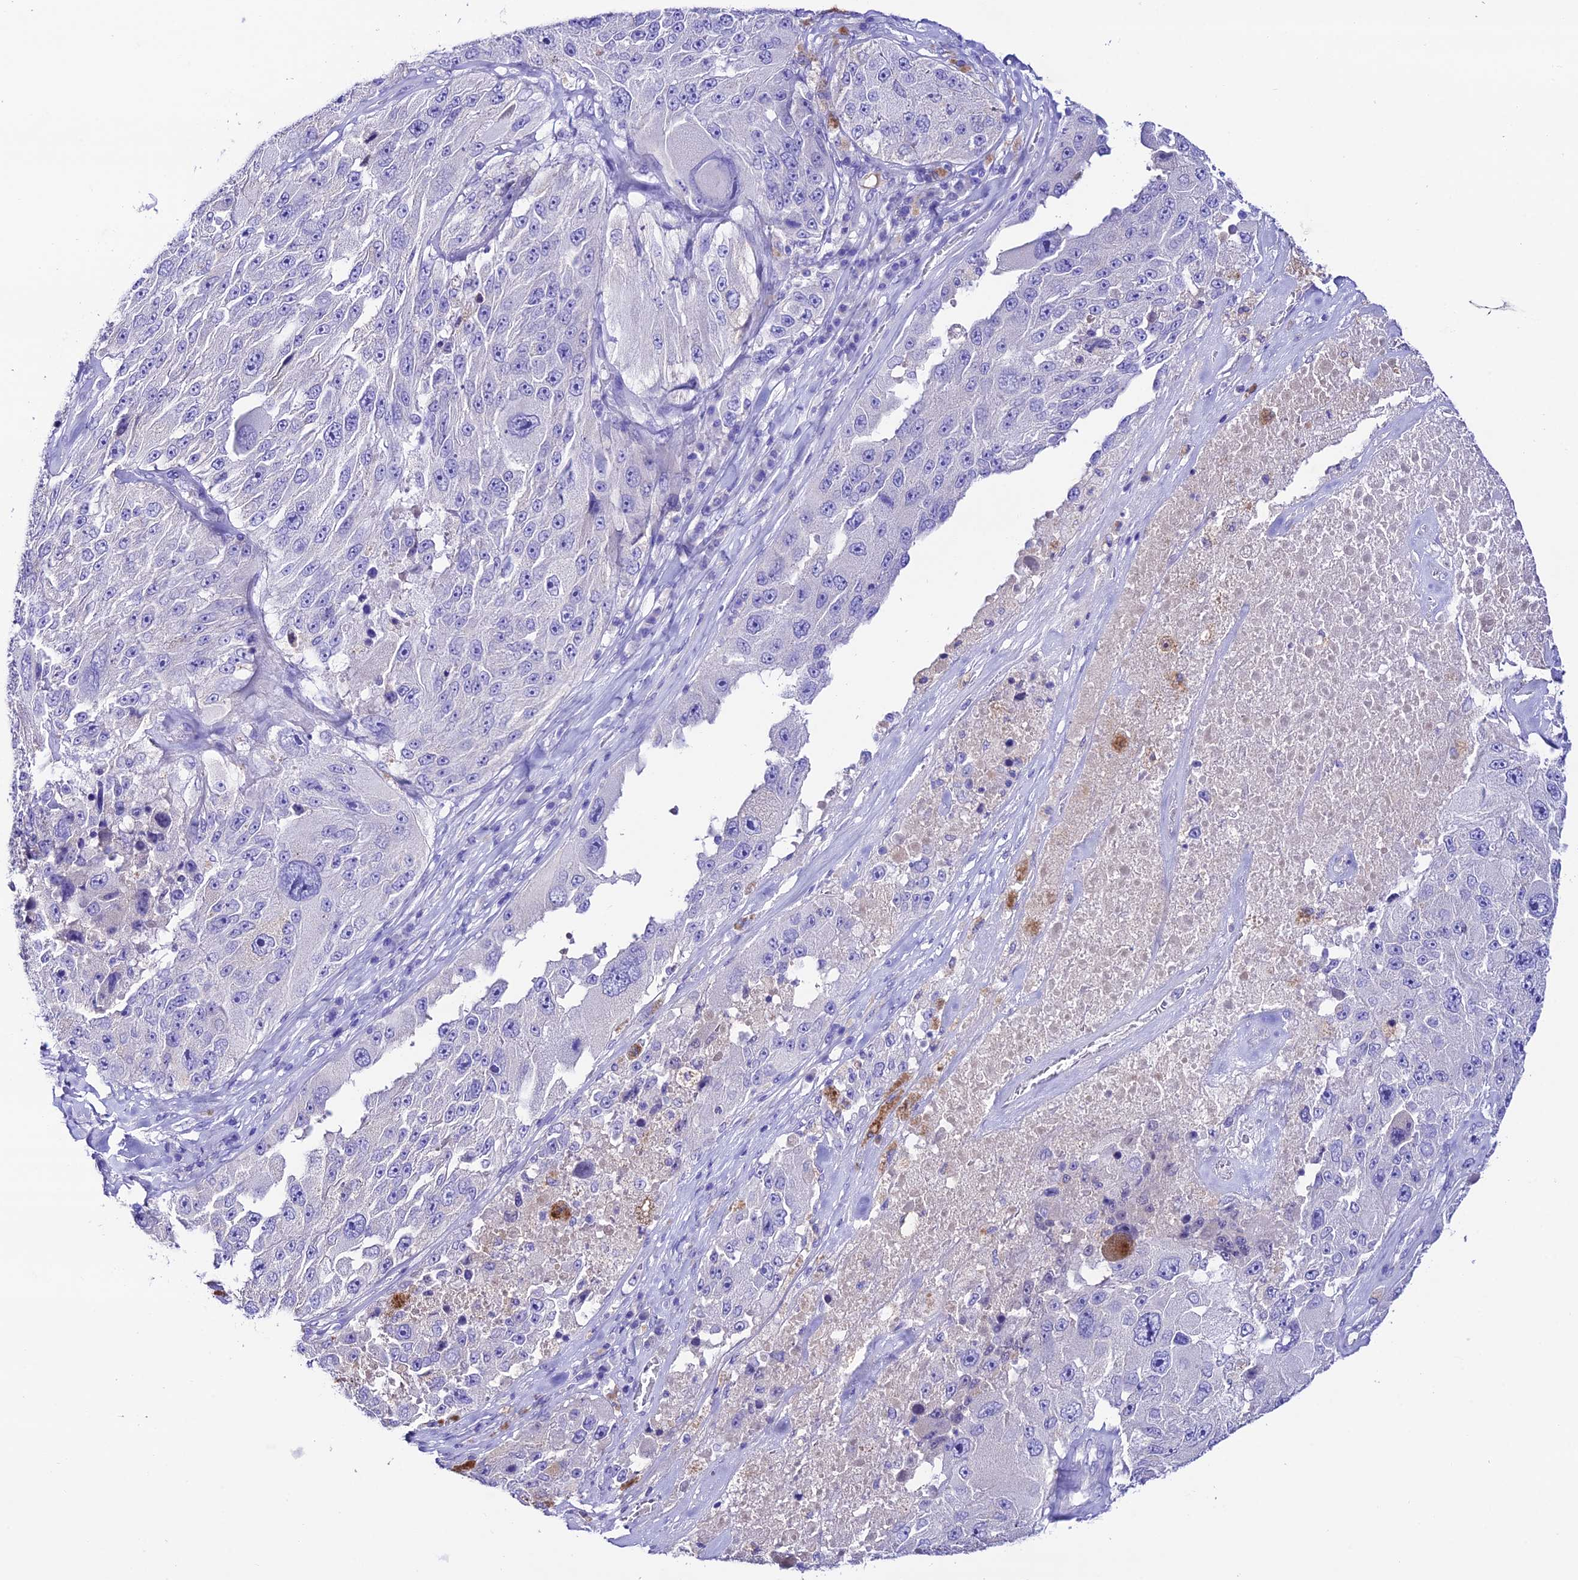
{"staining": {"intensity": "negative", "quantity": "none", "location": "none"}, "tissue": "melanoma", "cell_type": "Tumor cells", "image_type": "cancer", "snomed": [{"axis": "morphology", "description": "Malignant melanoma, Metastatic site"}, {"axis": "topography", "description": "Lymph node"}], "caption": "Immunohistochemistry of melanoma demonstrates no expression in tumor cells.", "gene": "NLRP6", "patient": {"sex": "male", "age": 62}}